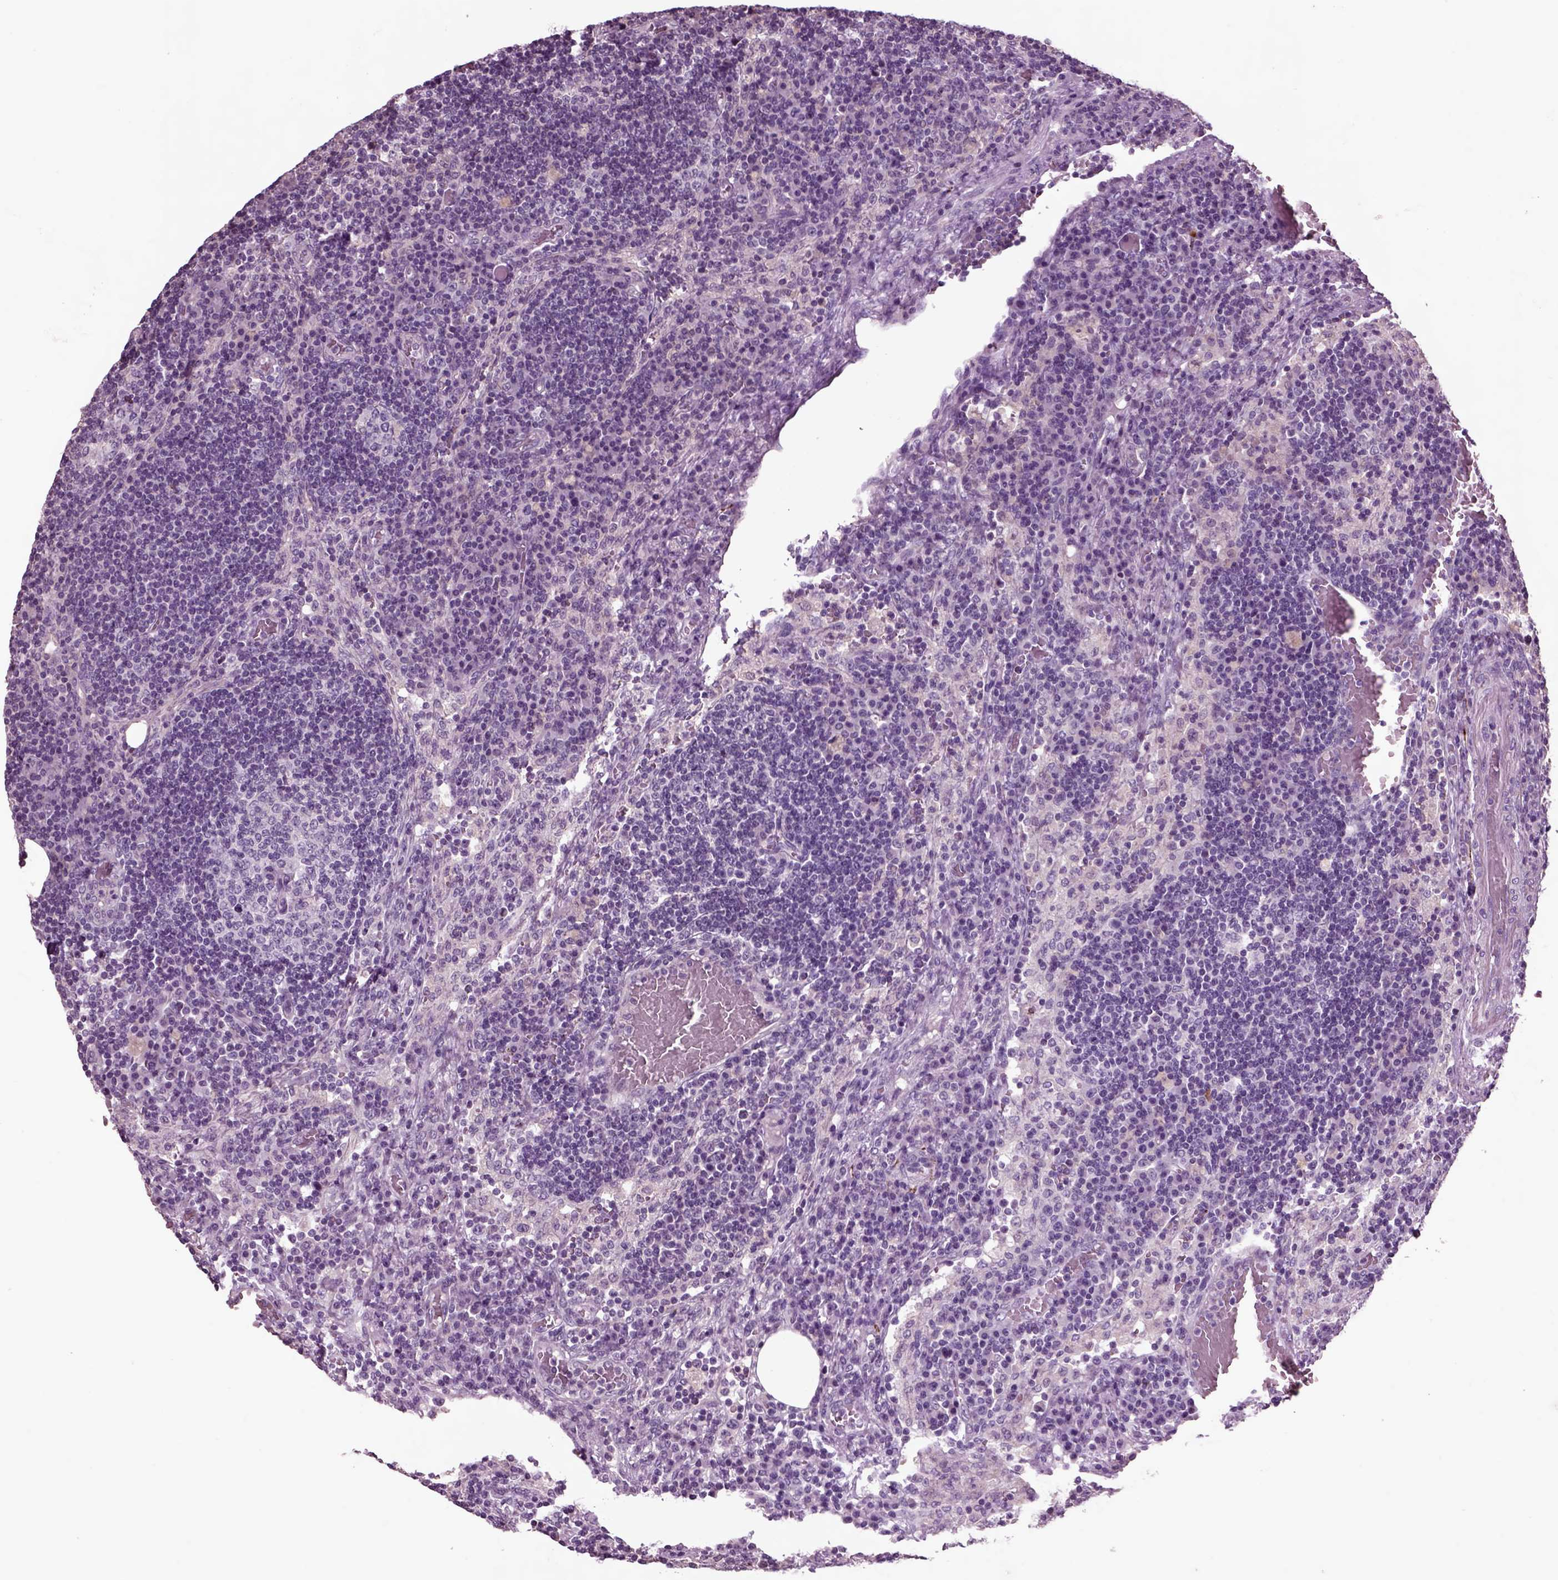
{"staining": {"intensity": "negative", "quantity": "none", "location": "none"}, "tissue": "lymph node", "cell_type": "Germinal center cells", "image_type": "normal", "snomed": [{"axis": "morphology", "description": "Normal tissue, NOS"}, {"axis": "topography", "description": "Lymph node"}], "caption": "This is an immunohistochemistry (IHC) histopathology image of unremarkable lymph node. There is no positivity in germinal center cells.", "gene": "CHGB", "patient": {"sex": "male", "age": 63}}